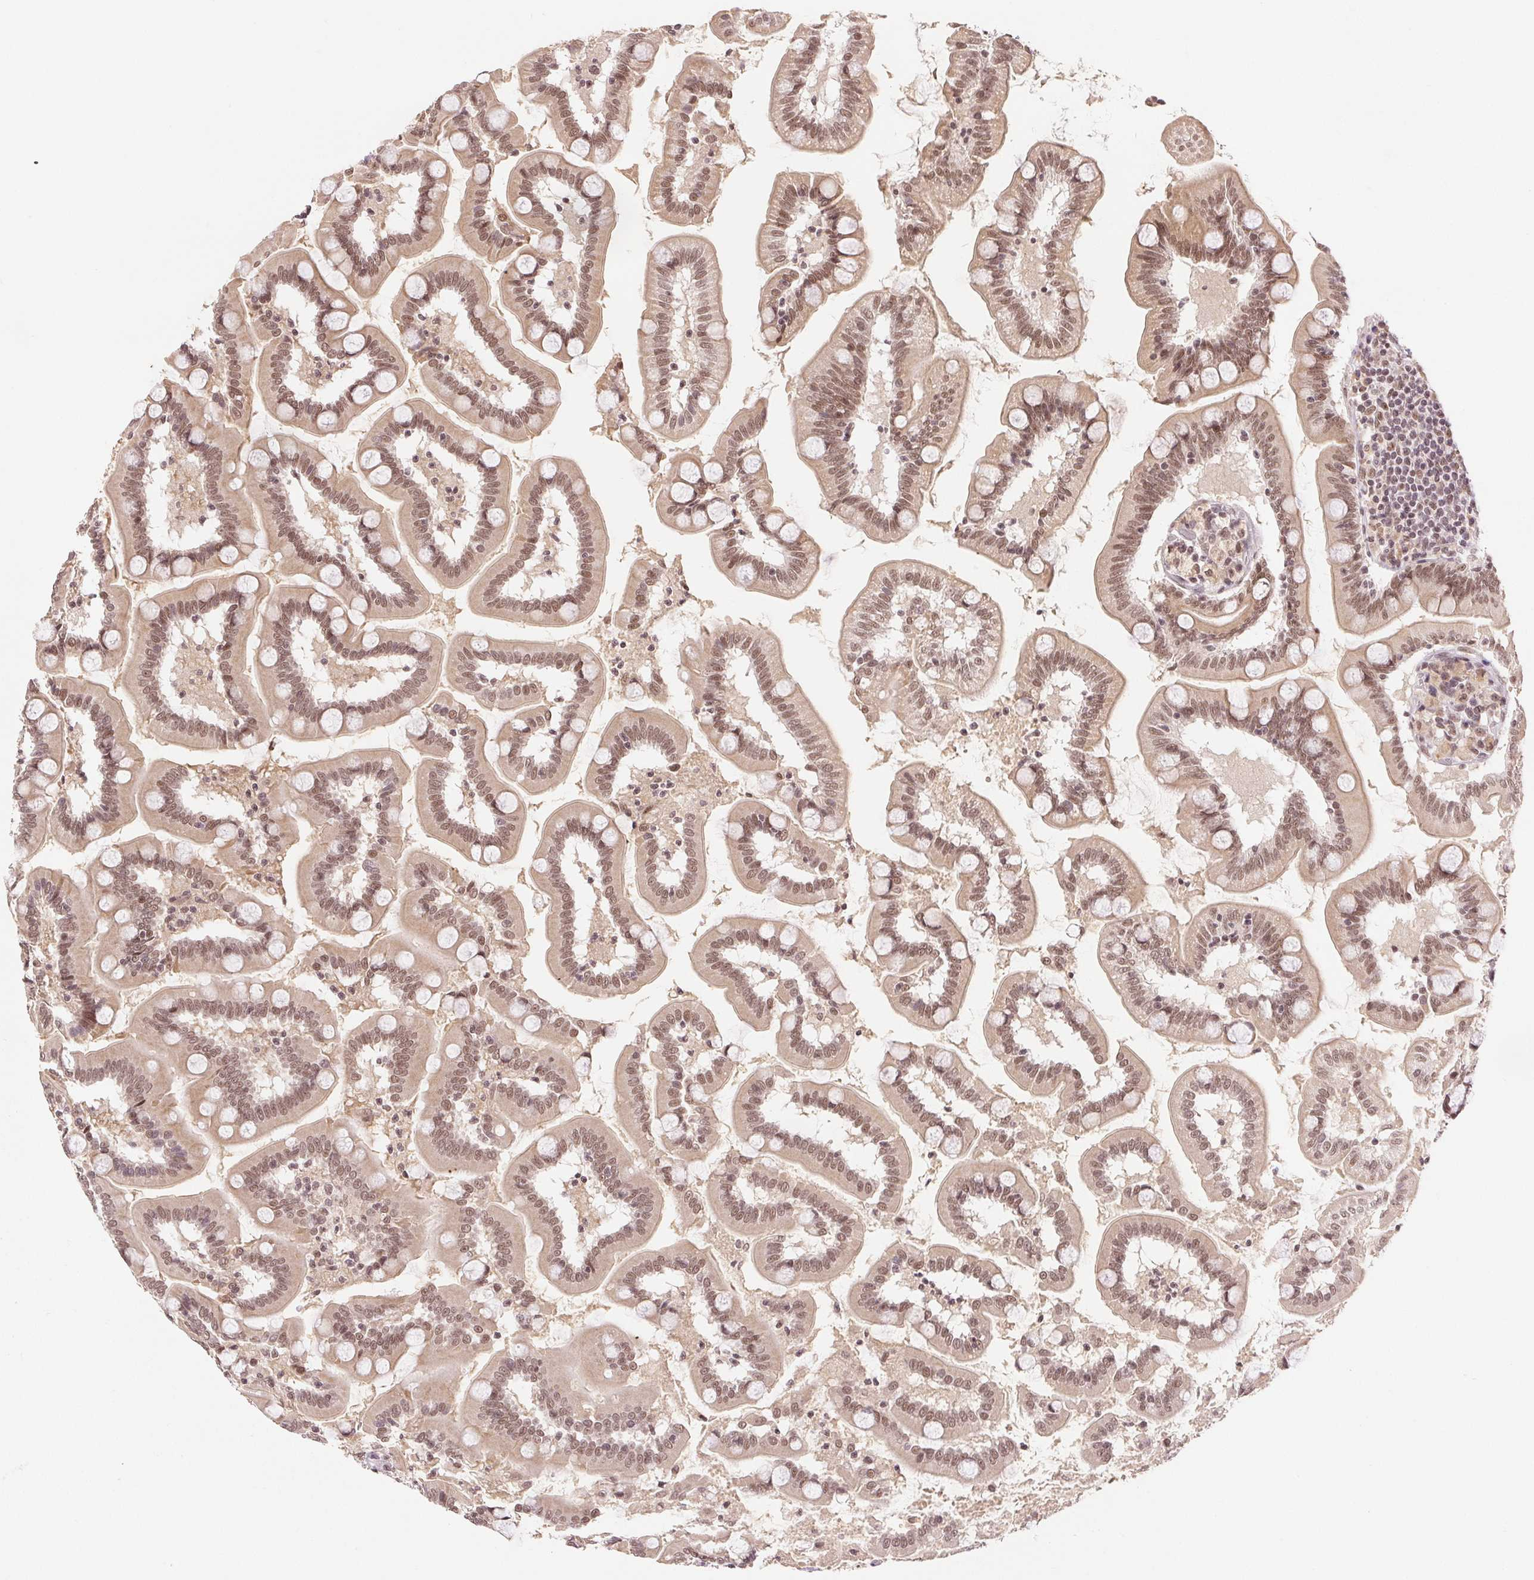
{"staining": {"intensity": "moderate", "quantity": ">75%", "location": "nuclear"}, "tissue": "small intestine", "cell_type": "Glandular cells", "image_type": "normal", "snomed": [{"axis": "morphology", "description": "Normal tissue, NOS"}, {"axis": "topography", "description": "Small intestine"}], "caption": "Immunohistochemical staining of unremarkable human small intestine displays moderate nuclear protein positivity in about >75% of glandular cells.", "gene": "DEK", "patient": {"sex": "female", "age": 64}}